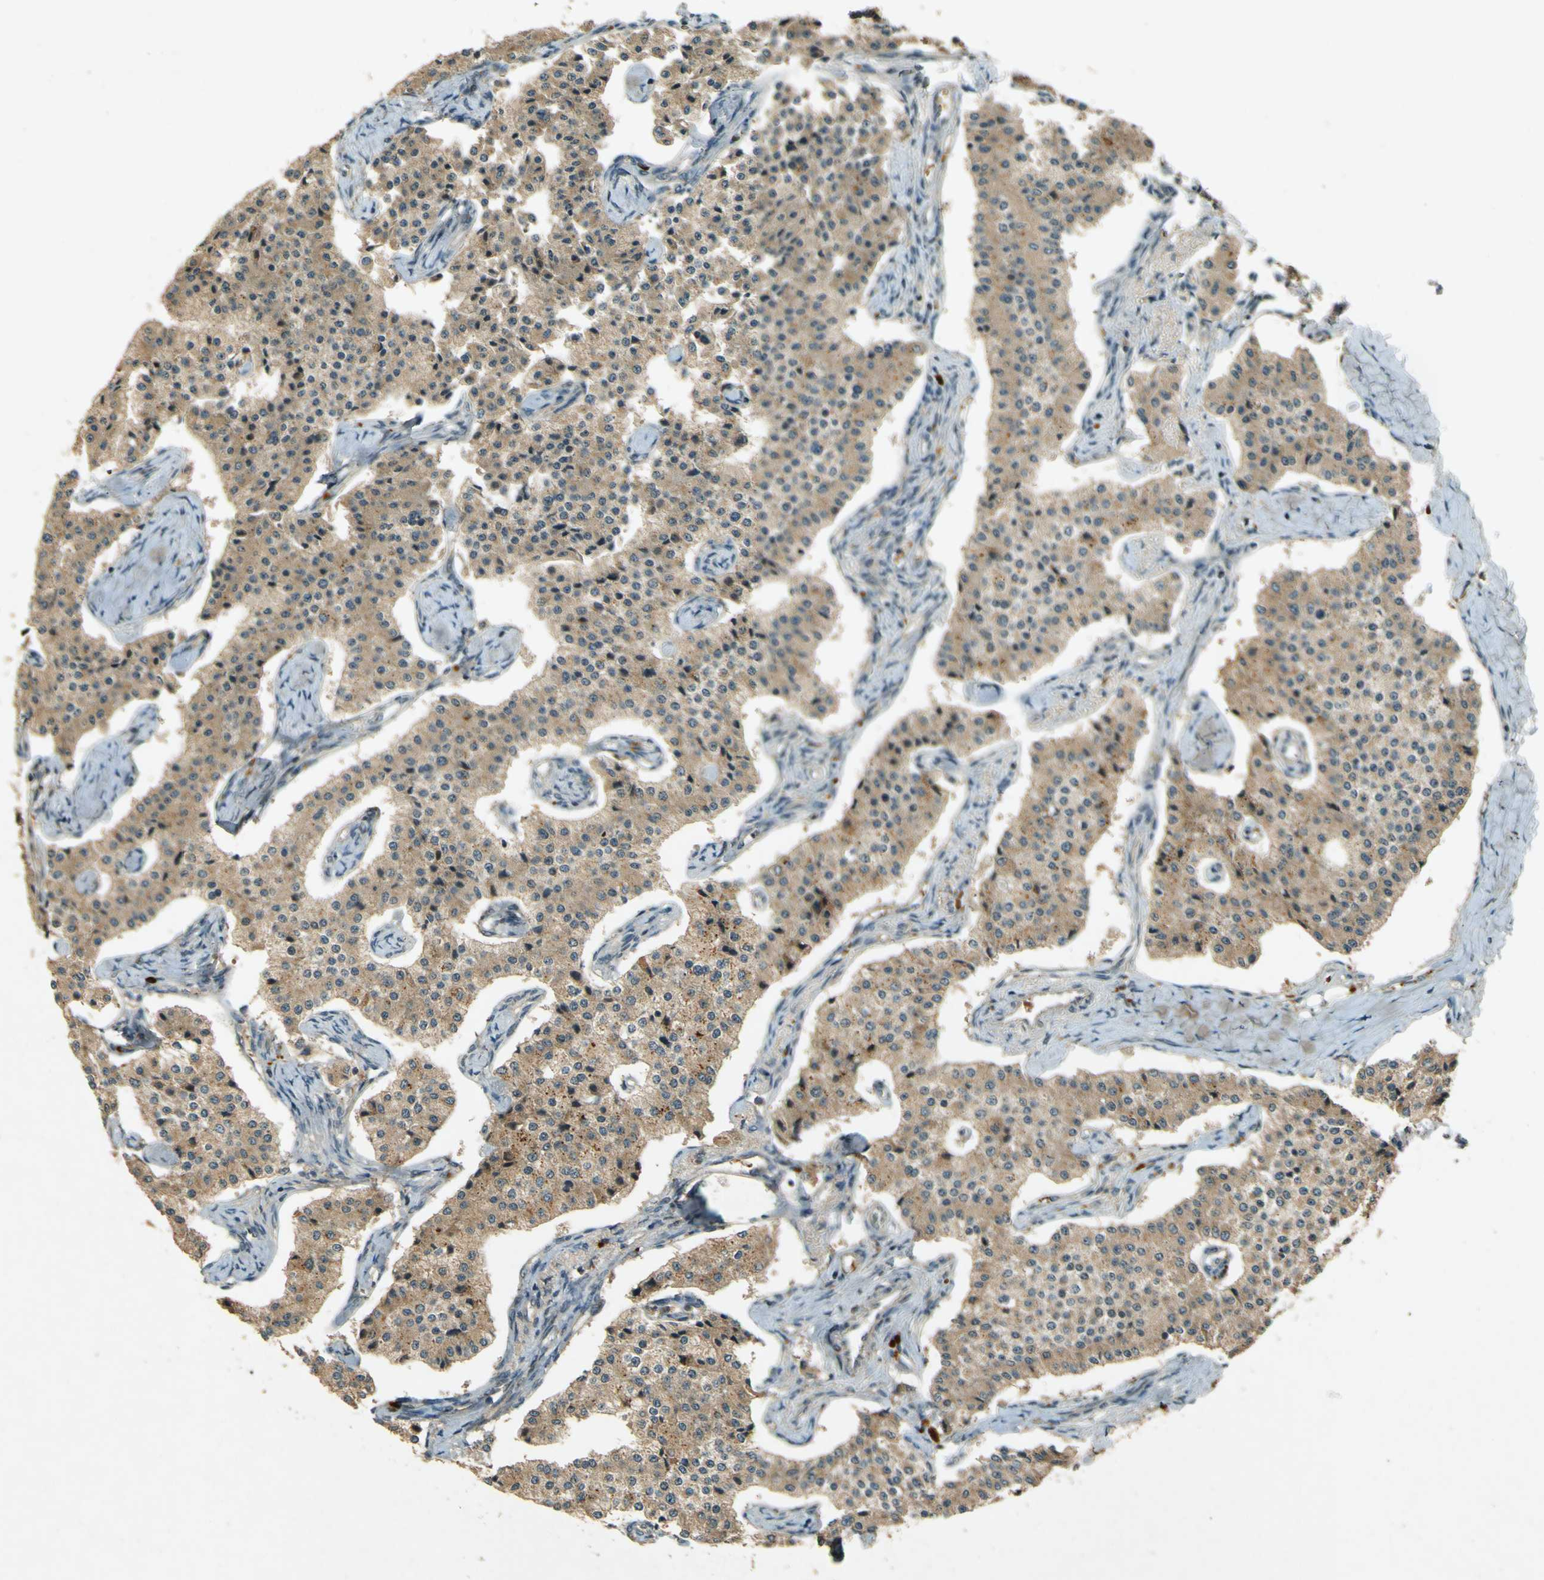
{"staining": {"intensity": "moderate", "quantity": "<25%", "location": "cytoplasmic/membranous"}, "tissue": "carcinoid", "cell_type": "Tumor cells", "image_type": "cancer", "snomed": [{"axis": "morphology", "description": "Carcinoid, malignant, NOS"}, {"axis": "topography", "description": "Colon"}], "caption": "Protein staining by IHC reveals moderate cytoplasmic/membranous staining in about <25% of tumor cells in malignant carcinoid. The protein is stained brown, and the nuclei are stained in blue (DAB (3,3'-diaminobenzidine) IHC with brightfield microscopy, high magnification).", "gene": "MPDZ", "patient": {"sex": "female", "age": 52}}